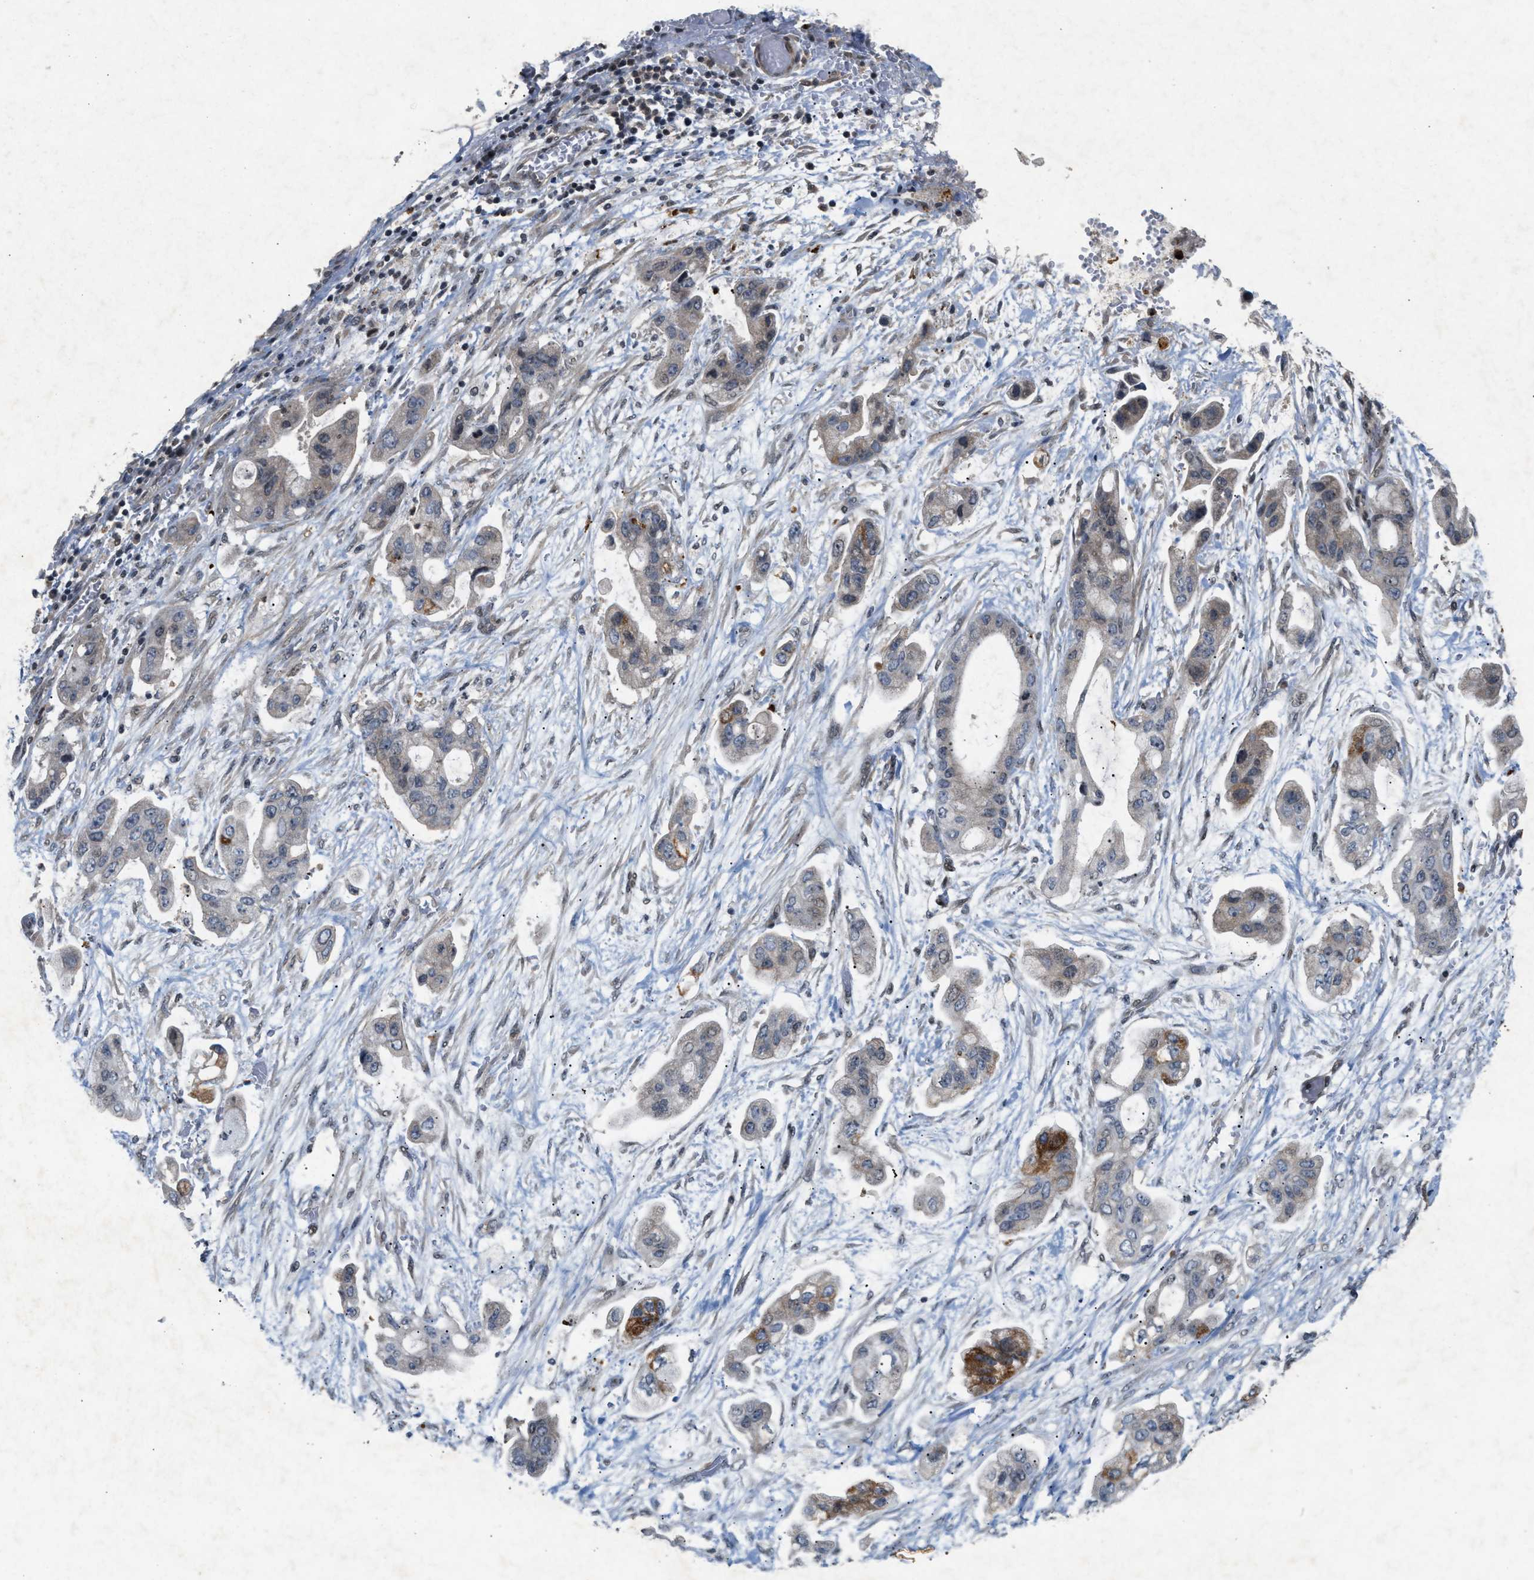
{"staining": {"intensity": "moderate", "quantity": "<25%", "location": "cytoplasmic/membranous"}, "tissue": "stomach cancer", "cell_type": "Tumor cells", "image_type": "cancer", "snomed": [{"axis": "morphology", "description": "Adenocarcinoma, NOS"}, {"axis": "topography", "description": "Stomach"}], "caption": "DAB (3,3'-diaminobenzidine) immunohistochemical staining of stomach cancer demonstrates moderate cytoplasmic/membranous protein positivity in approximately <25% of tumor cells.", "gene": "ZPR1", "patient": {"sex": "male", "age": 62}}